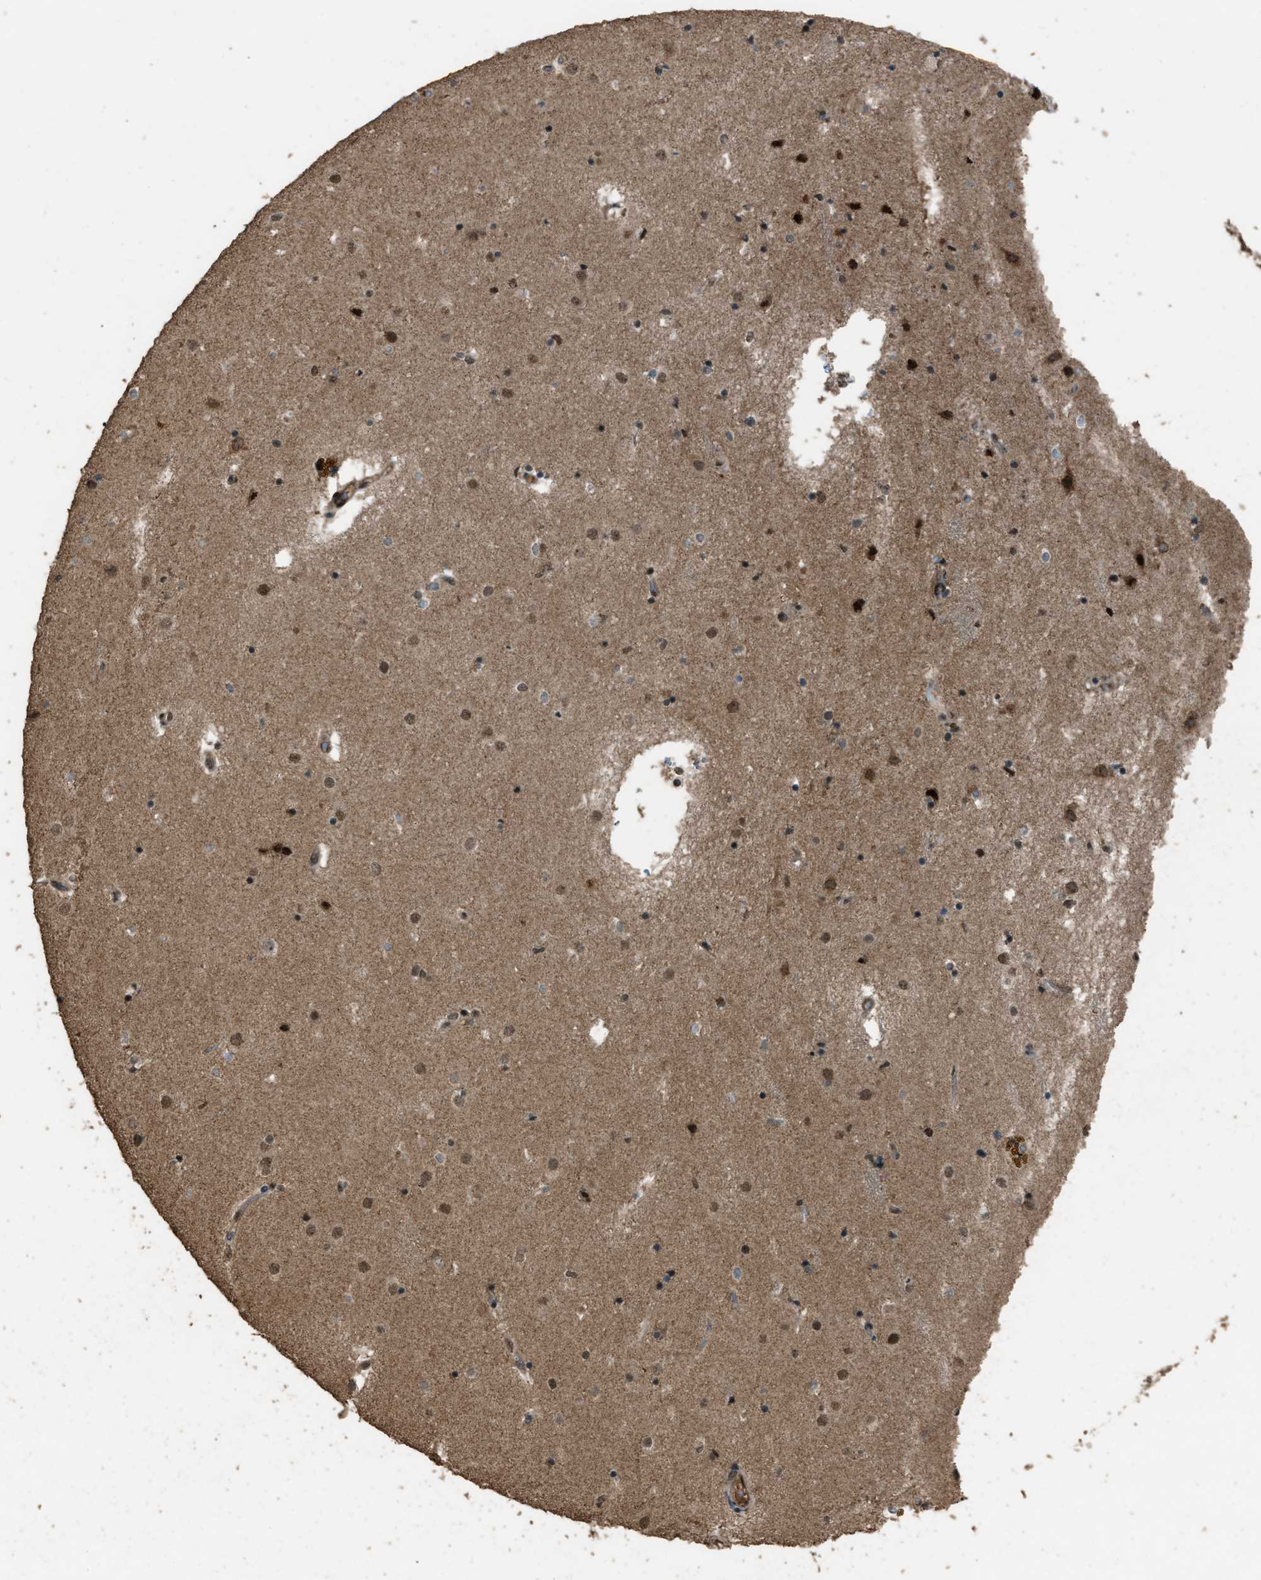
{"staining": {"intensity": "moderate", "quantity": "25%-75%", "location": "nuclear"}, "tissue": "caudate", "cell_type": "Glial cells", "image_type": "normal", "snomed": [{"axis": "morphology", "description": "Normal tissue, NOS"}, {"axis": "topography", "description": "Lateral ventricle wall"}], "caption": "Protein staining by IHC displays moderate nuclear staining in about 25%-75% of glial cells in unremarkable caudate.", "gene": "SERTAD2", "patient": {"sex": "male", "age": 70}}